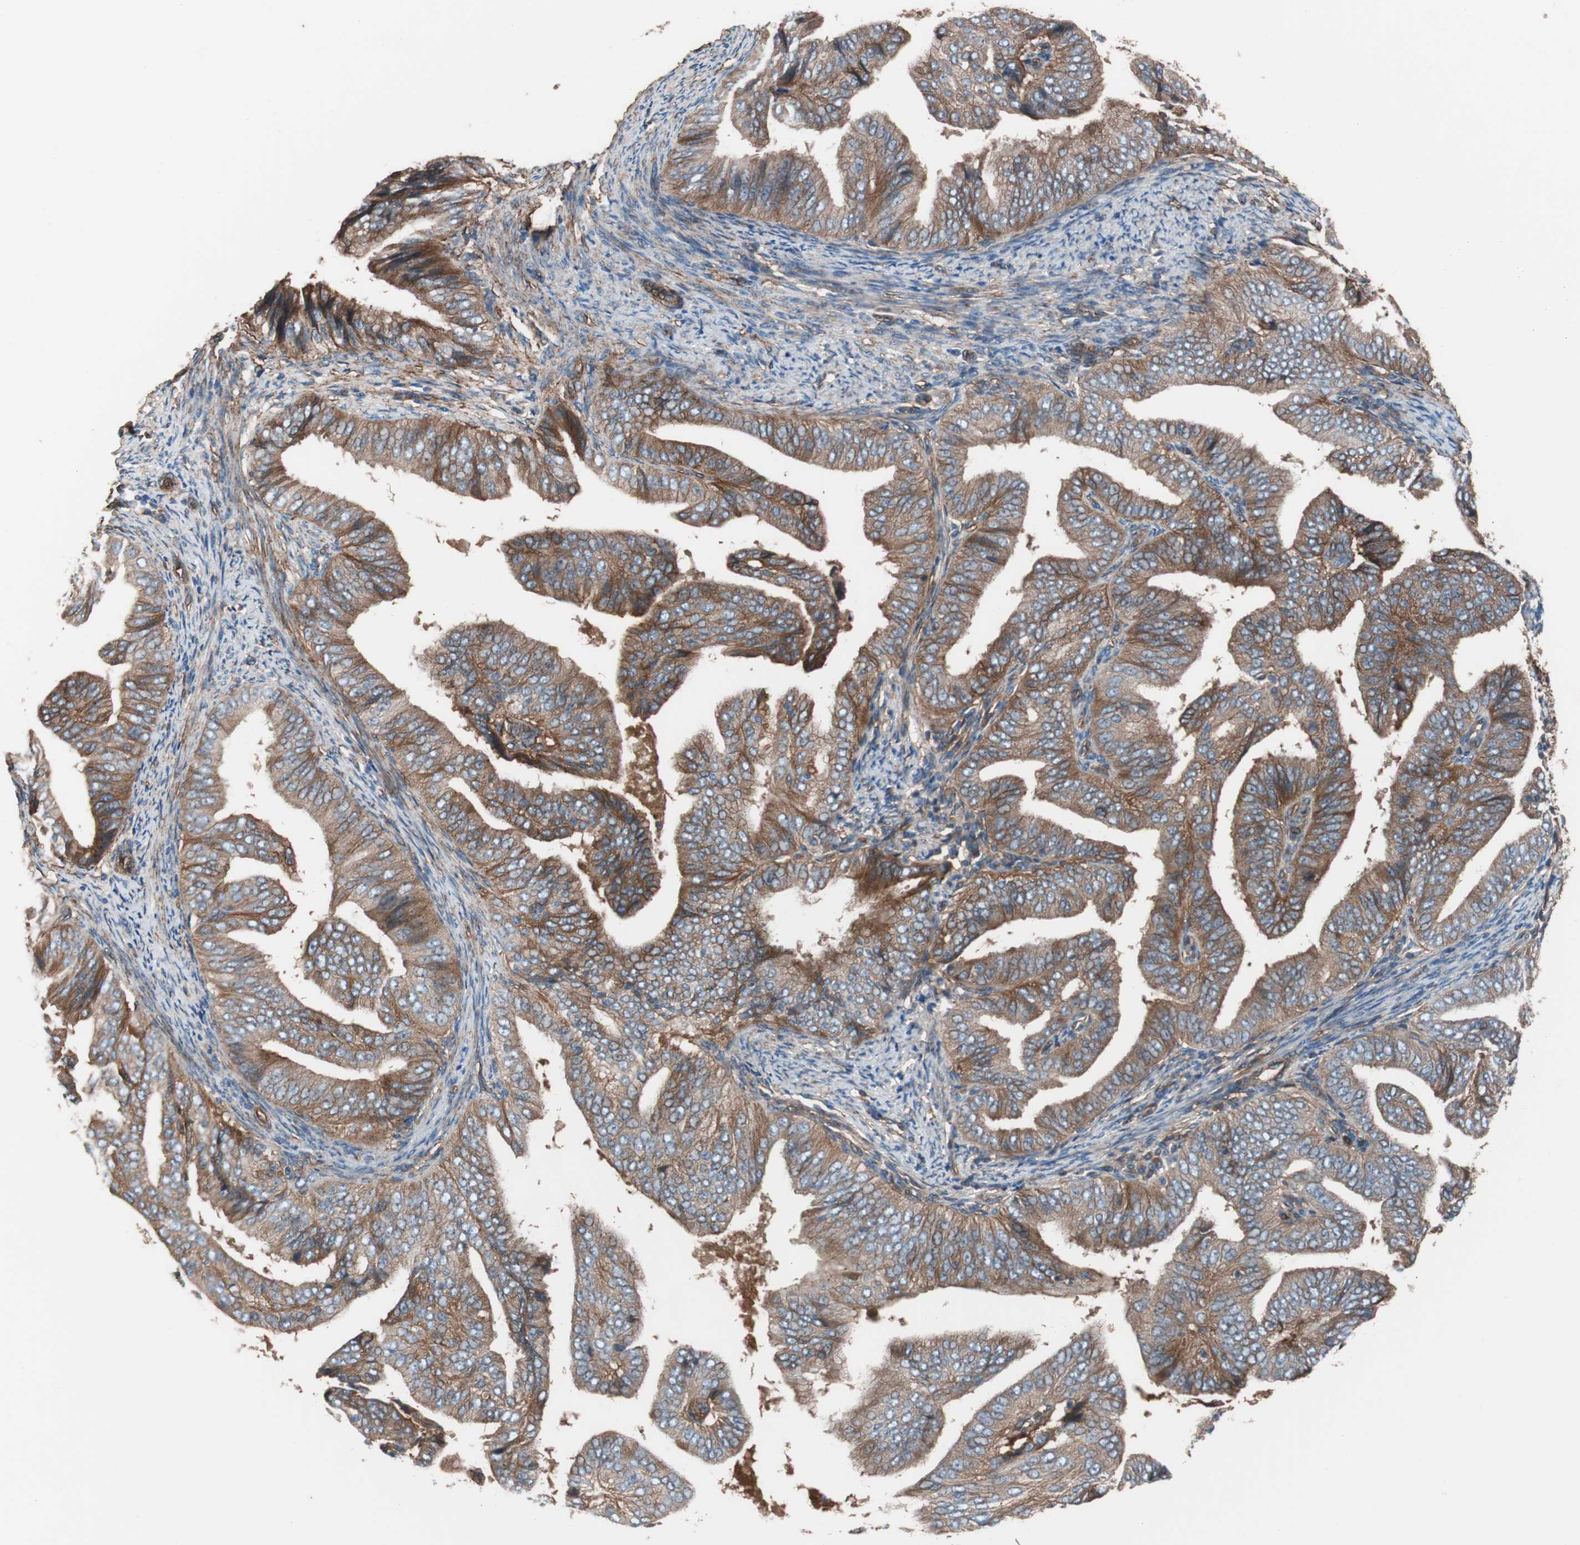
{"staining": {"intensity": "moderate", "quantity": ">75%", "location": "cytoplasmic/membranous"}, "tissue": "endometrial cancer", "cell_type": "Tumor cells", "image_type": "cancer", "snomed": [{"axis": "morphology", "description": "Adenocarcinoma, NOS"}, {"axis": "topography", "description": "Endometrium"}], "caption": "Endometrial cancer was stained to show a protein in brown. There is medium levels of moderate cytoplasmic/membranous positivity in approximately >75% of tumor cells.", "gene": "SPINT1", "patient": {"sex": "female", "age": 58}}